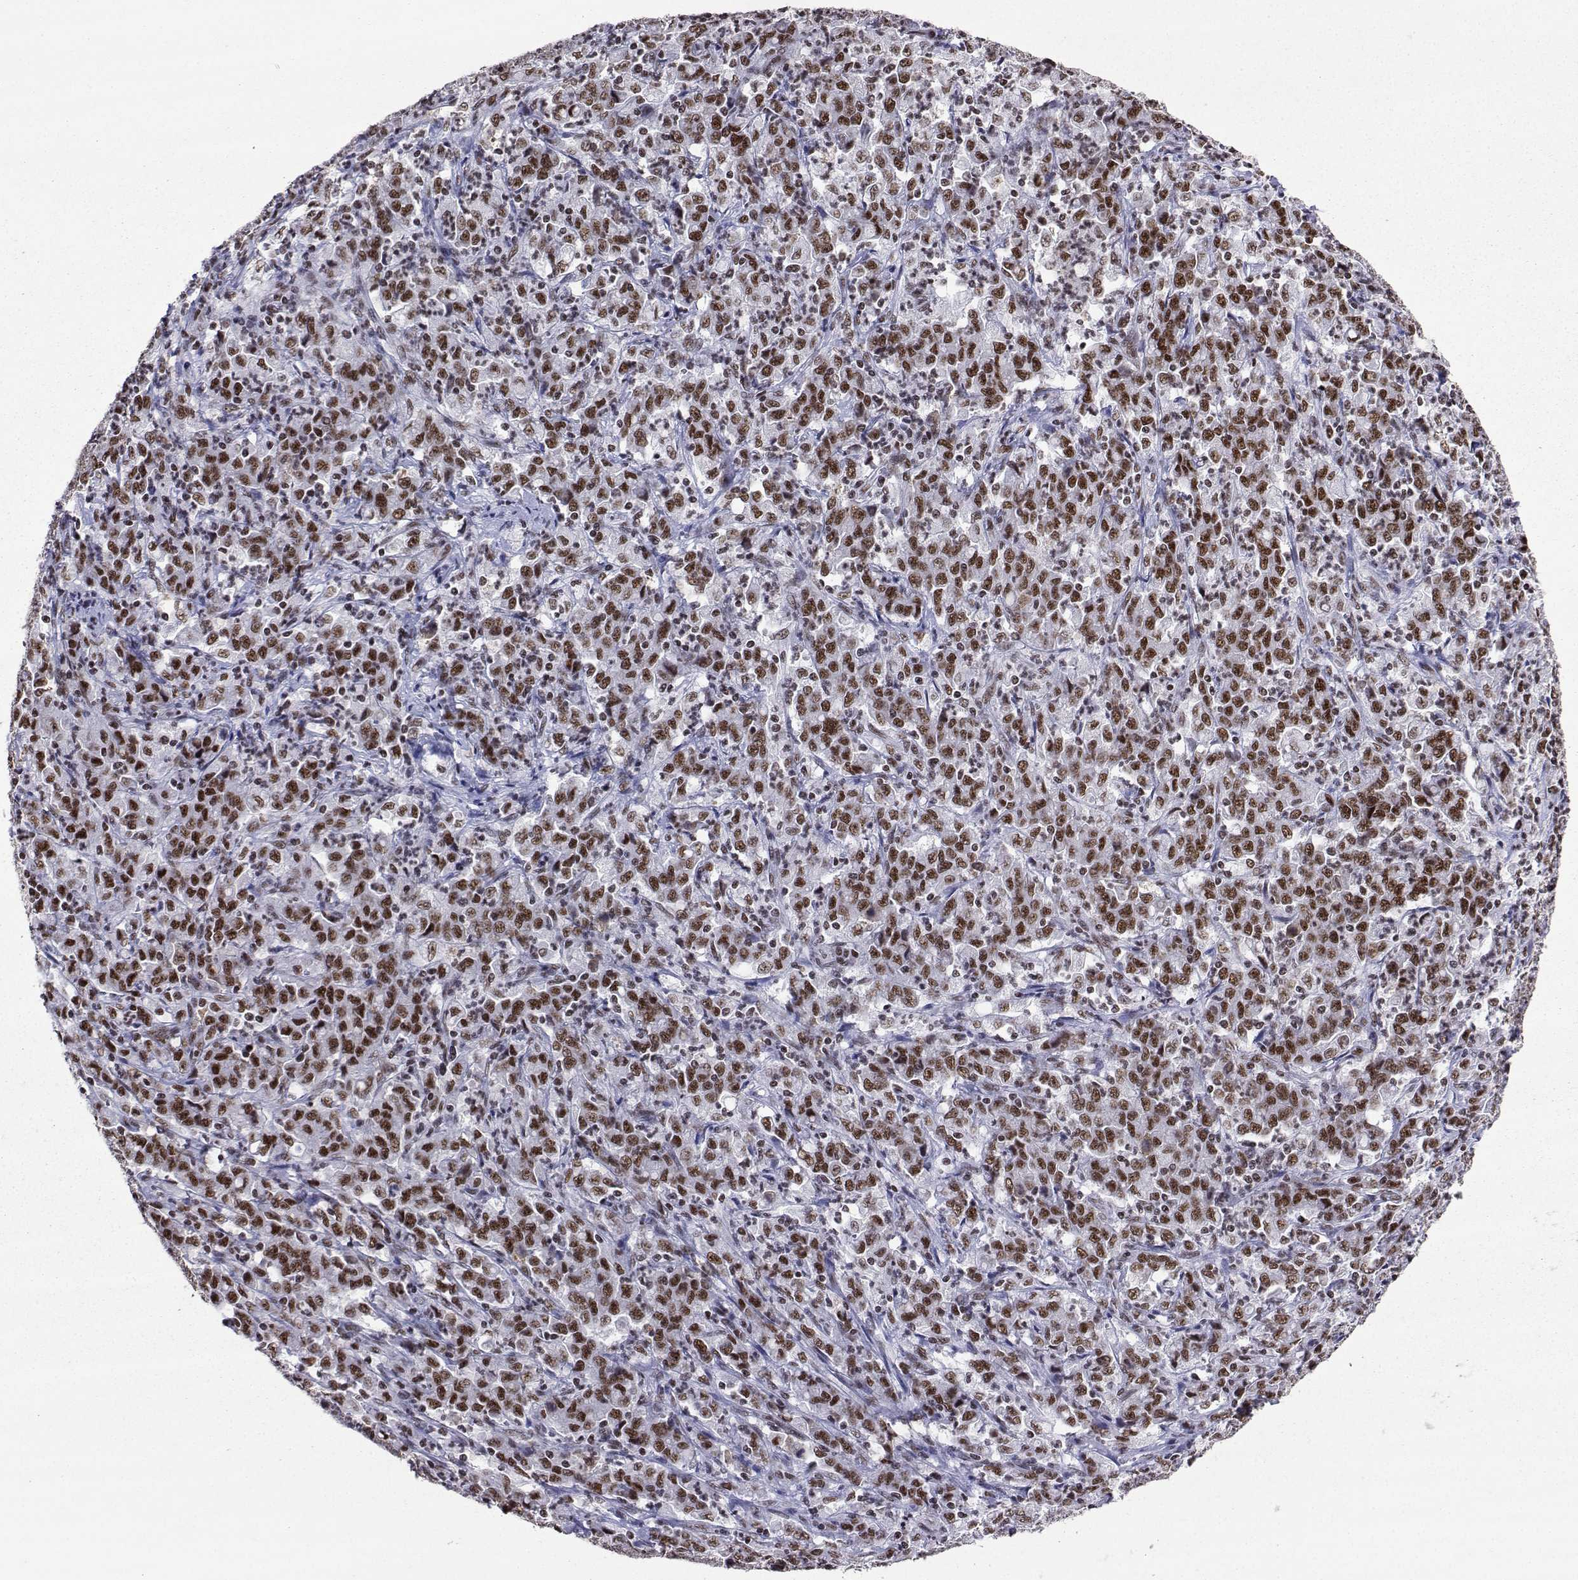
{"staining": {"intensity": "moderate", "quantity": "25%-75%", "location": "nuclear"}, "tissue": "stomach cancer", "cell_type": "Tumor cells", "image_type": "cancer", "snomed": [{"axis": "morphology", "description": "Adenocarcinoma, NOS"}, {"axis": "topography", "description": "Stomach, lower"}], "caption": "The immunohistochemical stain highlights moderate nuclear expression in tumor cells of stomach cancer tissue.", "gene": "SNRPB2", "patient": {"sex": "female", "age": 71}}